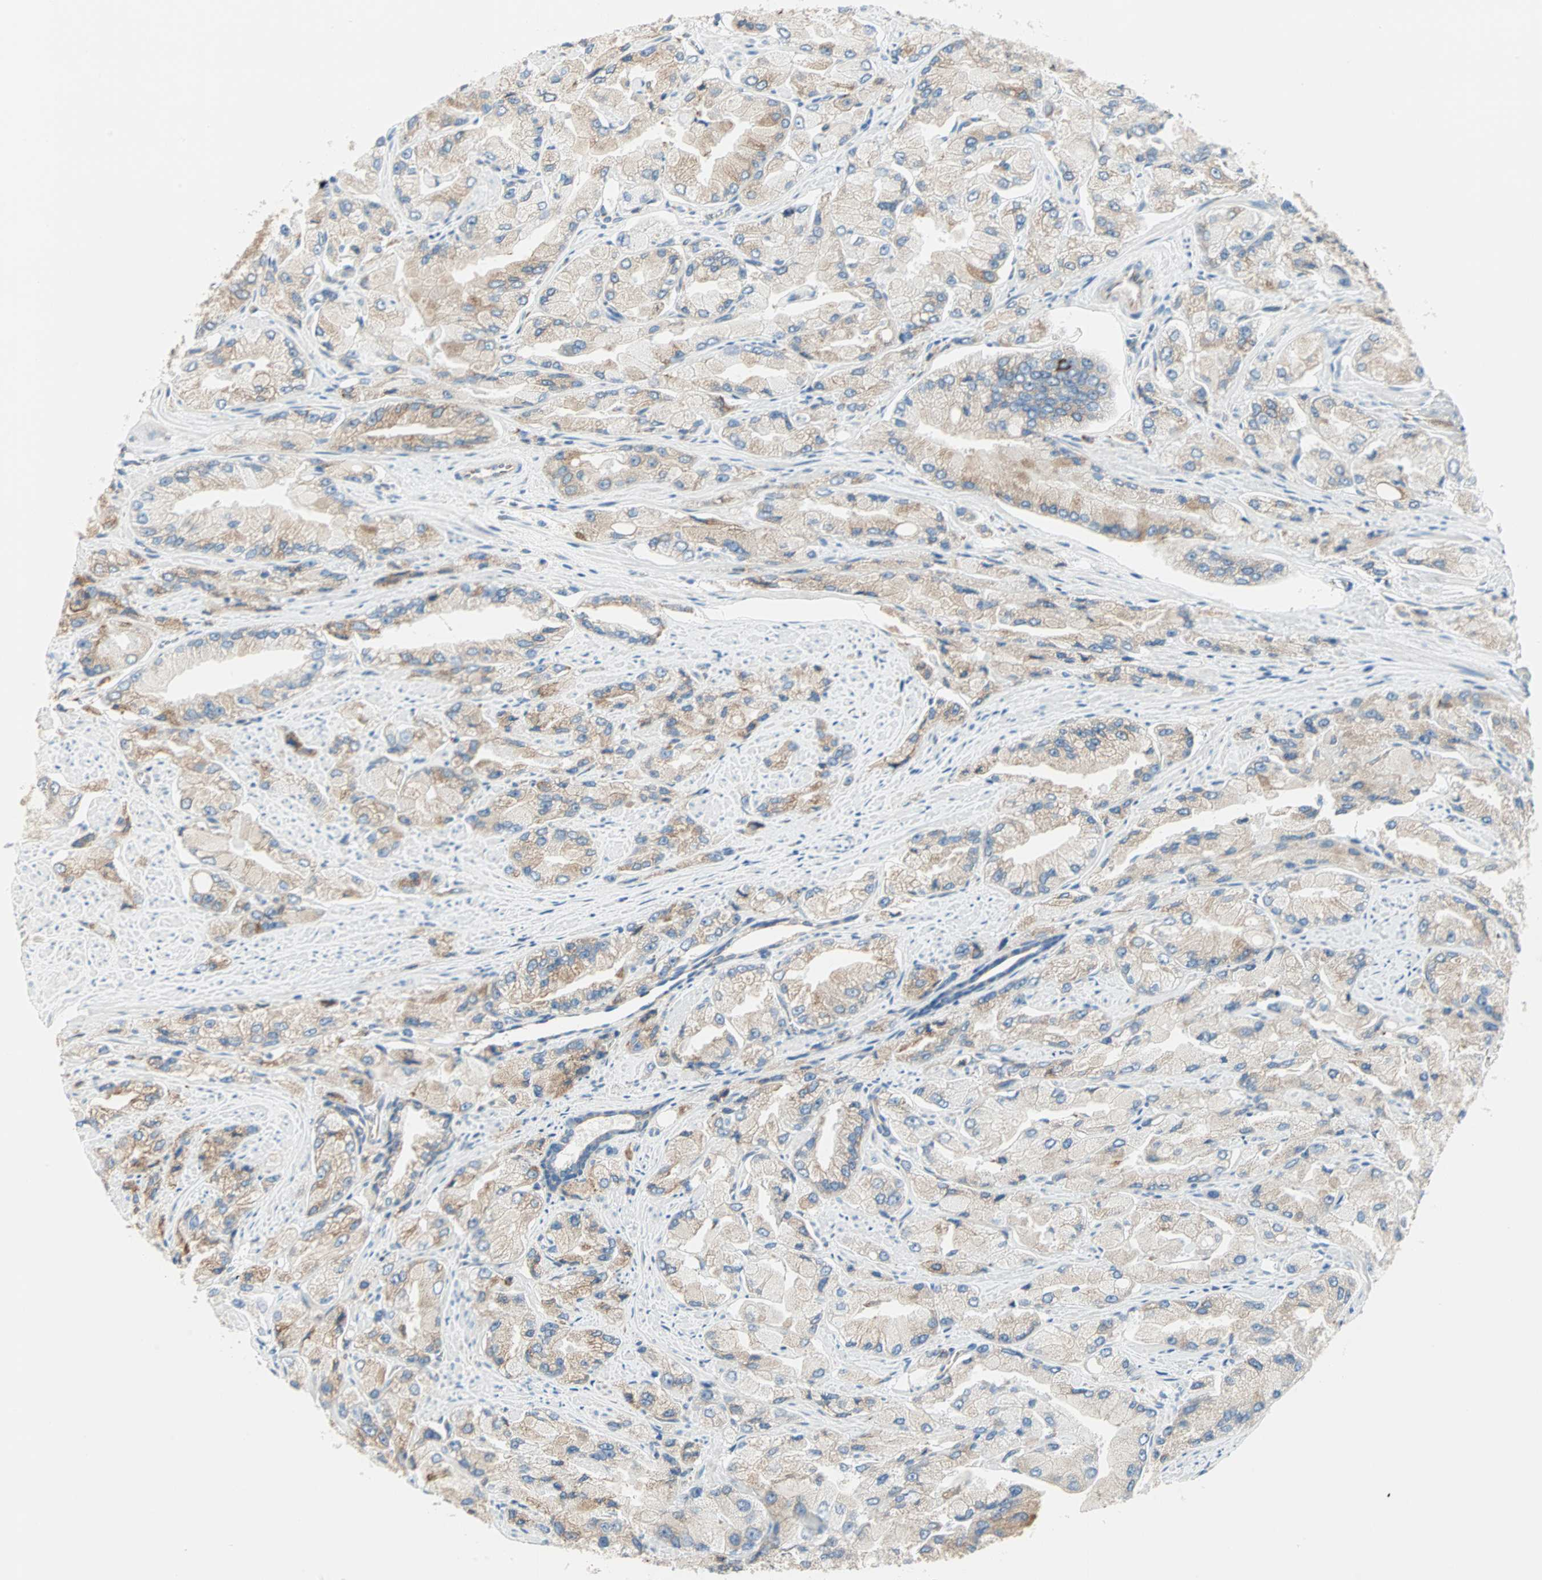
{"staining": {"intensity": "weak", "quantity": ">75%", "location": "cytoplasmic/membranous"}, "tissue": "prostate cancer", "cell_type": "Tumor cells", "image_type": "cancer", "snomed": [{"axis": "morphology", "description": "Adenocarcinoma, High grade"}, {"axis": "topography", "description": "Prostate"}], "caption": "This is an image of IHC staining of prostate adenocarcinoma (high-grade), which shows weak positivity in the cytoplasmic/membranous of tumor cells.", "gene": "PLCXD1", "patient": {"sex": "male", "age": 58}}